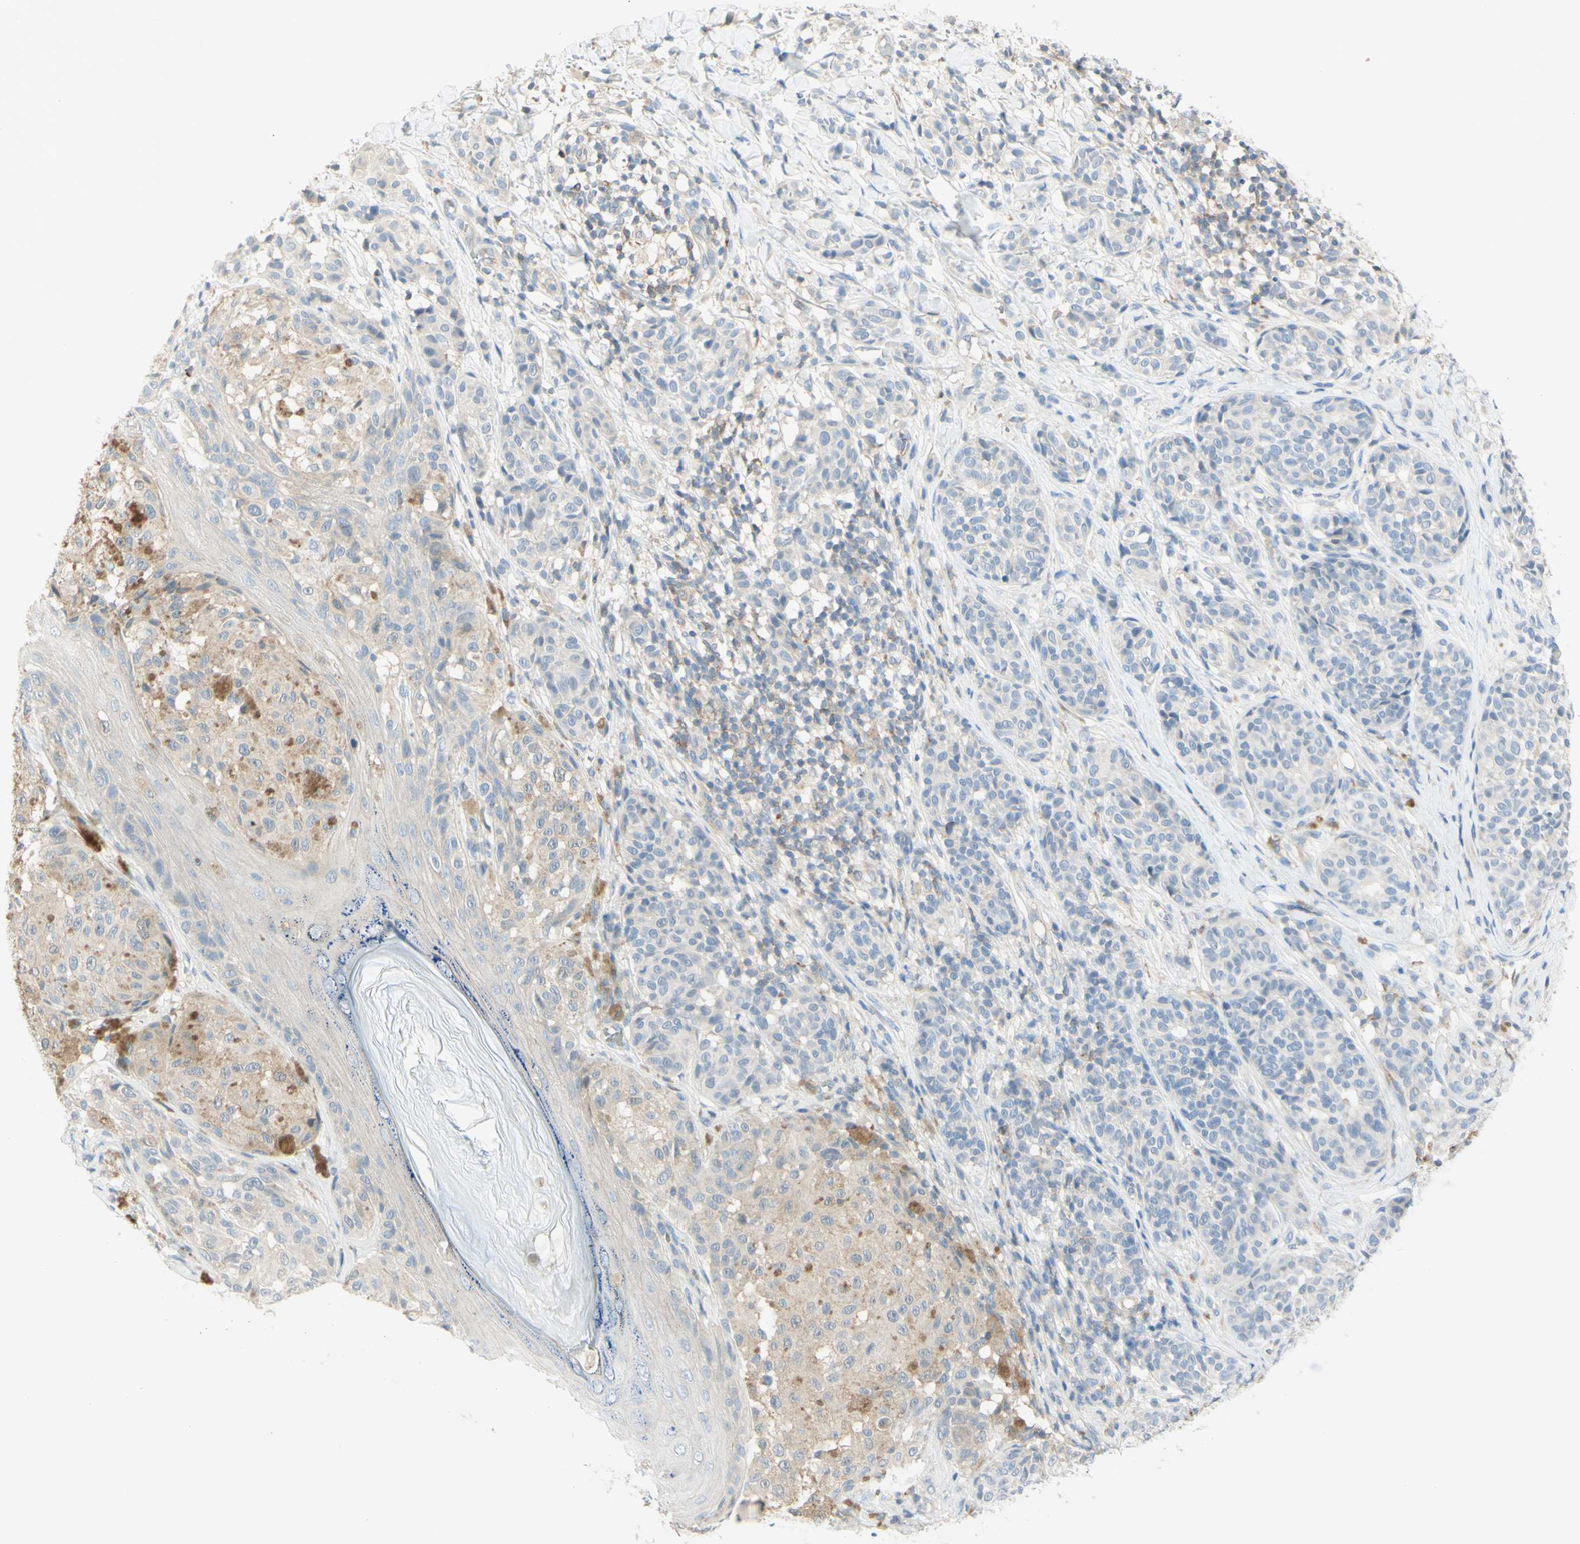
{"staining": {"intensity": "weak", "quantity": "<25%", "location": "cytoplasmic/membranous"}, "tissue": "melanoma", "cell_type": "Tumor cells", "image_type": "cancer", "snomed": [{"axis": "morphology", "description": "Malignant melanoma, NOS"}, {"axis": "topography", "description": "Skin"}], "caption": "The immunohistochemistry (IHC) image has no significant expression in tumor cells of melanoma tissue.", "gene": "MTM1", "patient": {"sex": "female", "age": 46}}